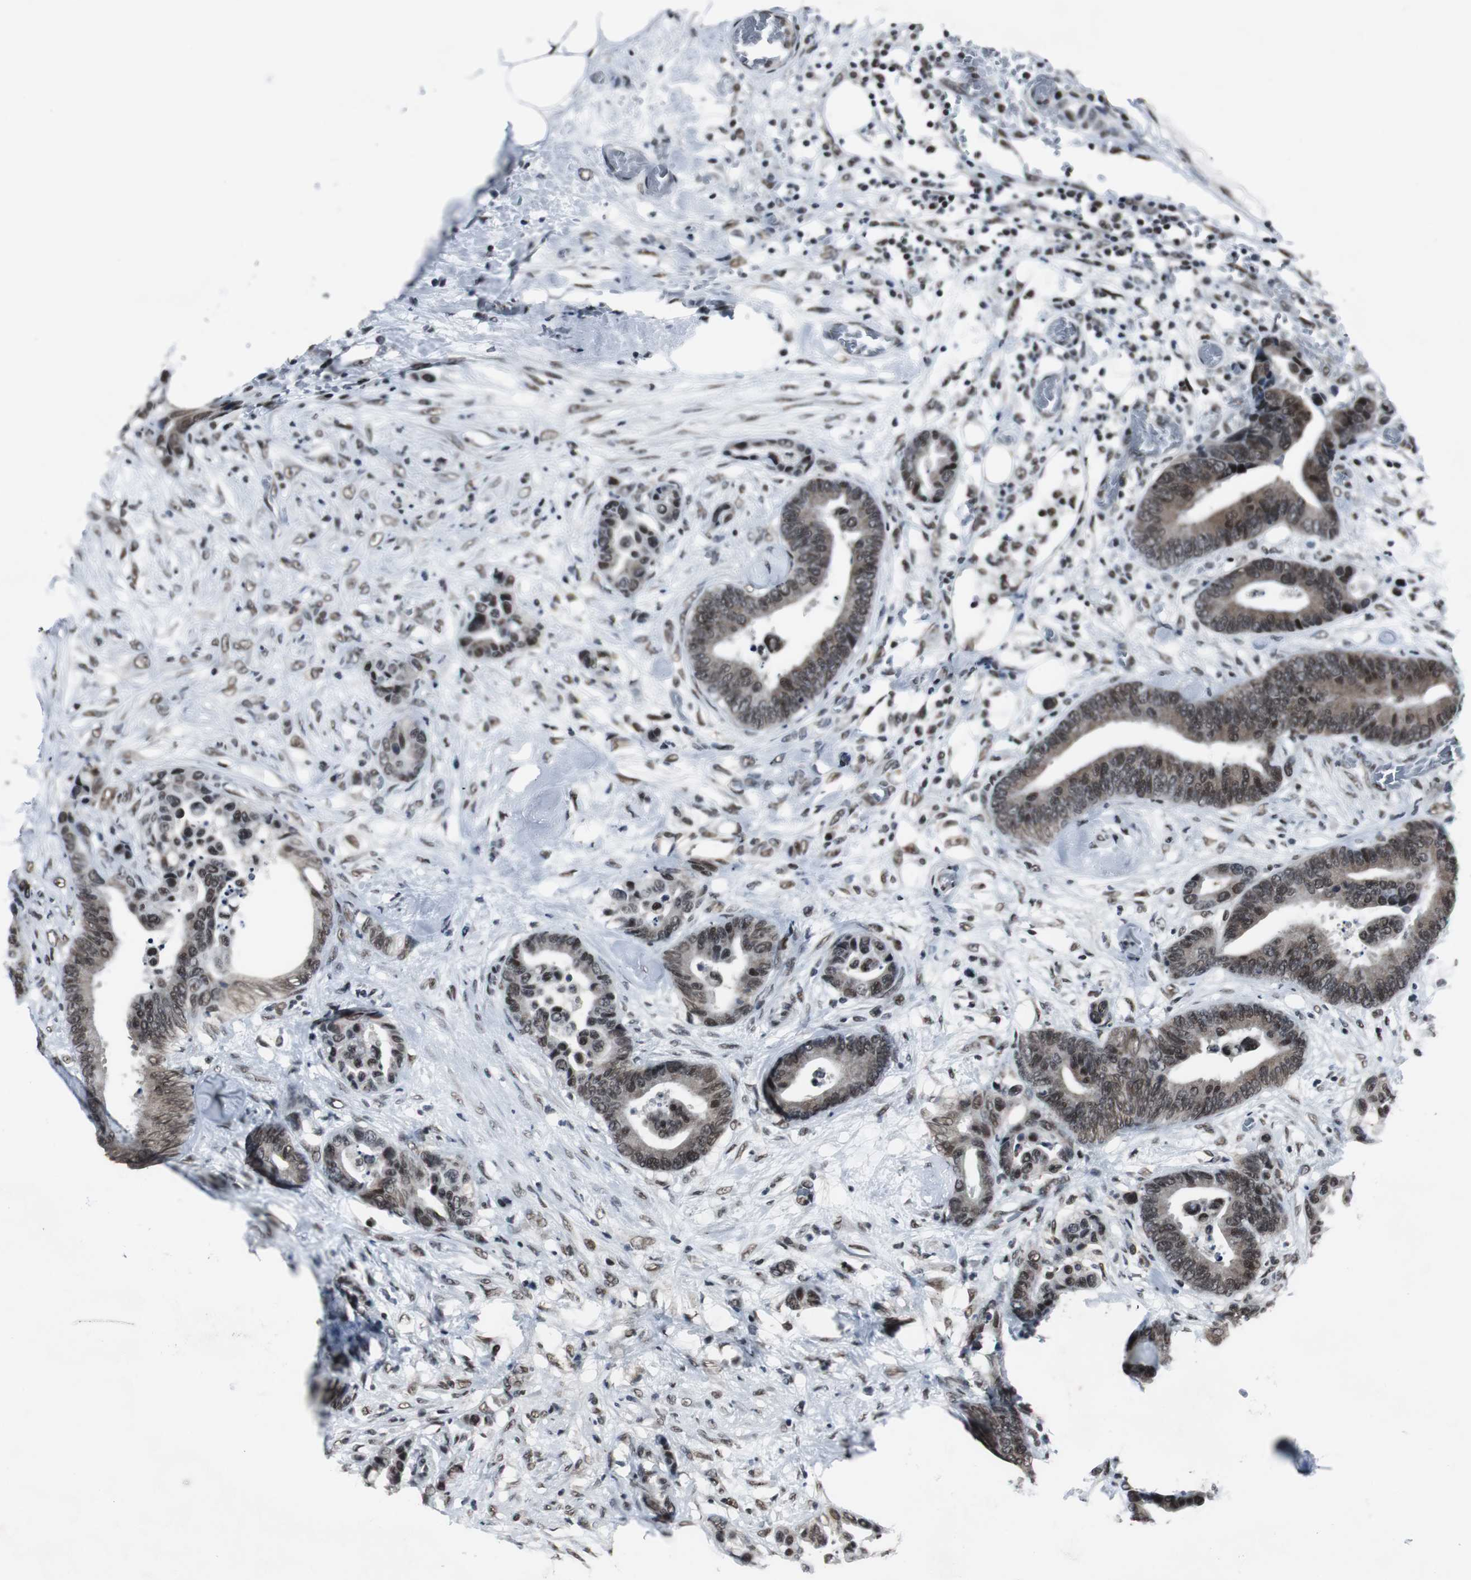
{"staining": {"intensity": "strong", "quantity": ">75%", "location": "nuclear"}, "tissue": "colorectal cancer", "cell_type": "Tumor cells", "image_type": "cancer", "snomed": [{"axis": "morphology", "description": "Adenocarcinoma, NOS"}, {"axis": "topography", "description": "Colon"}], "caption": "Protein staining of colorectal adenocarcinoma tissue displays strong nuclear expression in about >75% of tumor cells.", "gene": "CDK9", "patient": {"sex": "male", "age": 82}}